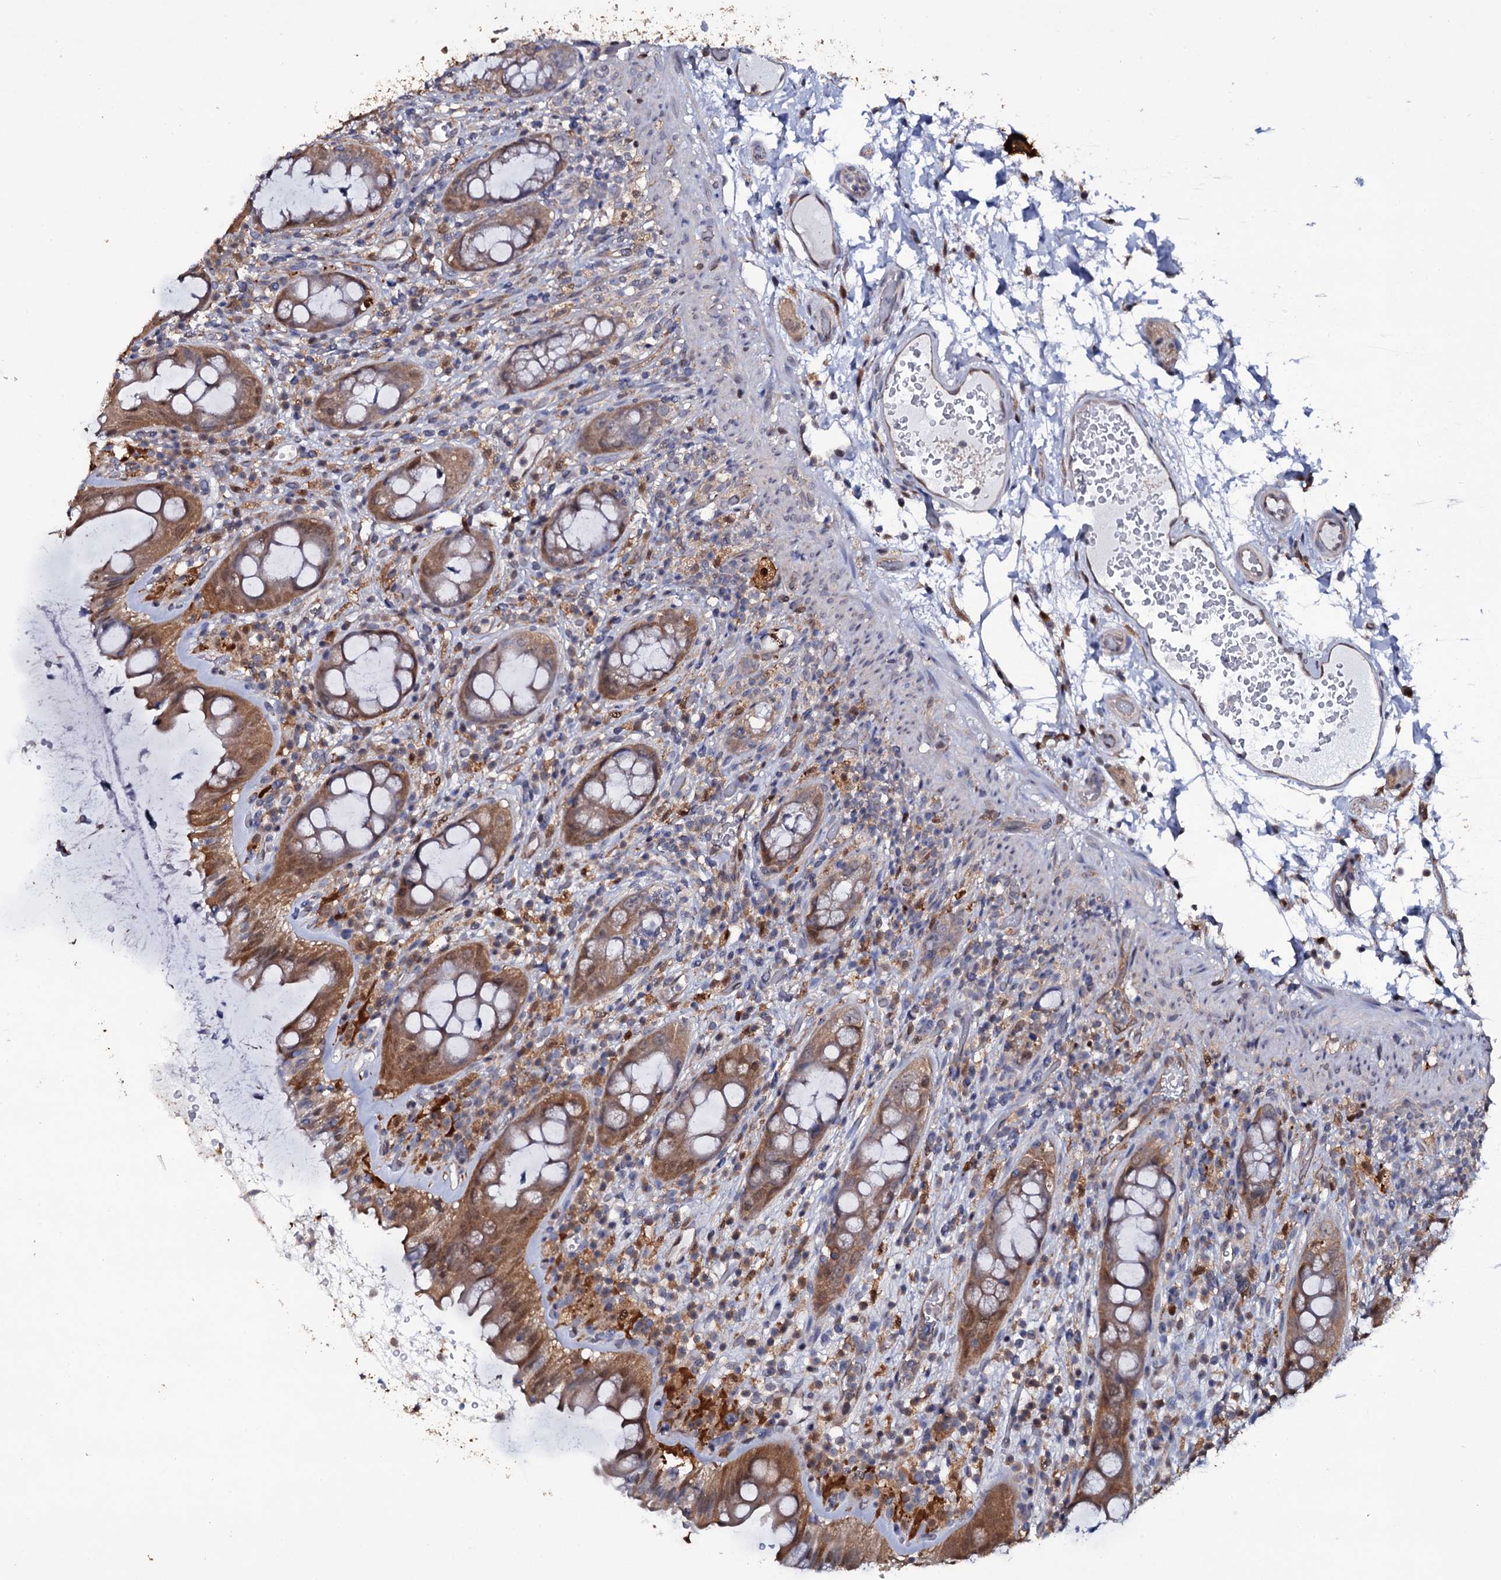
{"staining": {"intensity": "moderate", "quantity": ">75%", "location": "cytoplasmic/membranous"}, "tissue": "rectum", "cell_type": "Glandular cells", "image_type": "normal", "snomed": [{"axis": "morphology", "description": "Normal tissue, NOS"}, {"axis": "topography", "description": "Rectum"}], "caption": "A brown stain labels moderate cytoplasmic/membranous positivity of a protein in glandular cells of benign rectum. The protein of interest is stained brown, and the nuclei are stained in blue (DAB (3,3'-diaminobenzidine) IHC with brightfield microscopy, high magnification).", "gene": "CRYL1", "patient": {"sex": "female", "age": 57}}